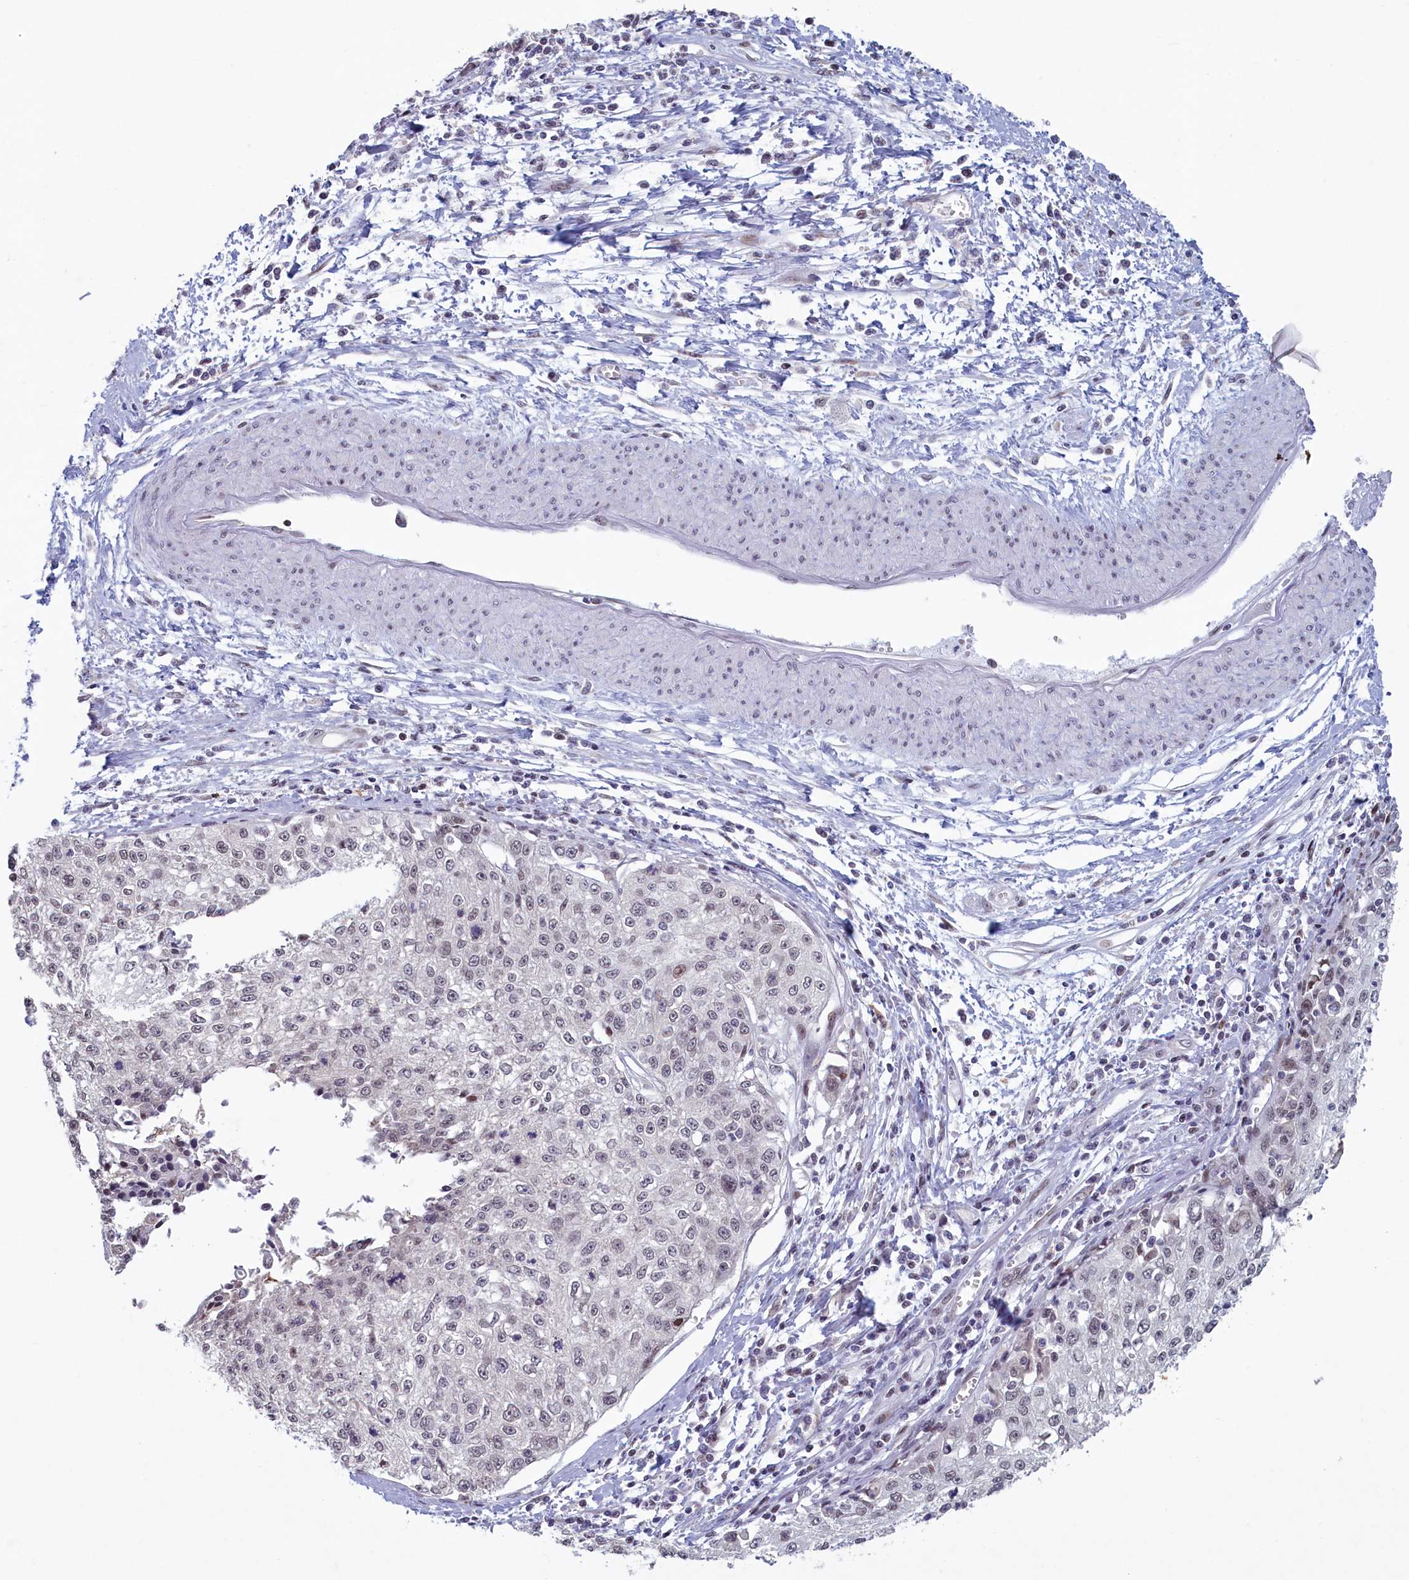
{"staining": {"intensity": "moderate", "quantity": "<25%", "location": "nuclear"}, "tissue": "cervical cancer", "cell_type": "Tumor cells", "image_type": "cancer", "snomed": [{"axis": "morphology", "description": "Squamous cell carcinoma, NOS"}, {"axis": "topography", "description": "Cervix"}], "caption": "Protein staining of cervical squamous cell carcinoma tissue displays moderate nuclear positivity in approximately <25% of tumor cells.", "gene": "ATF7IP2", "patient": {"sex": "female", "age": 57}}